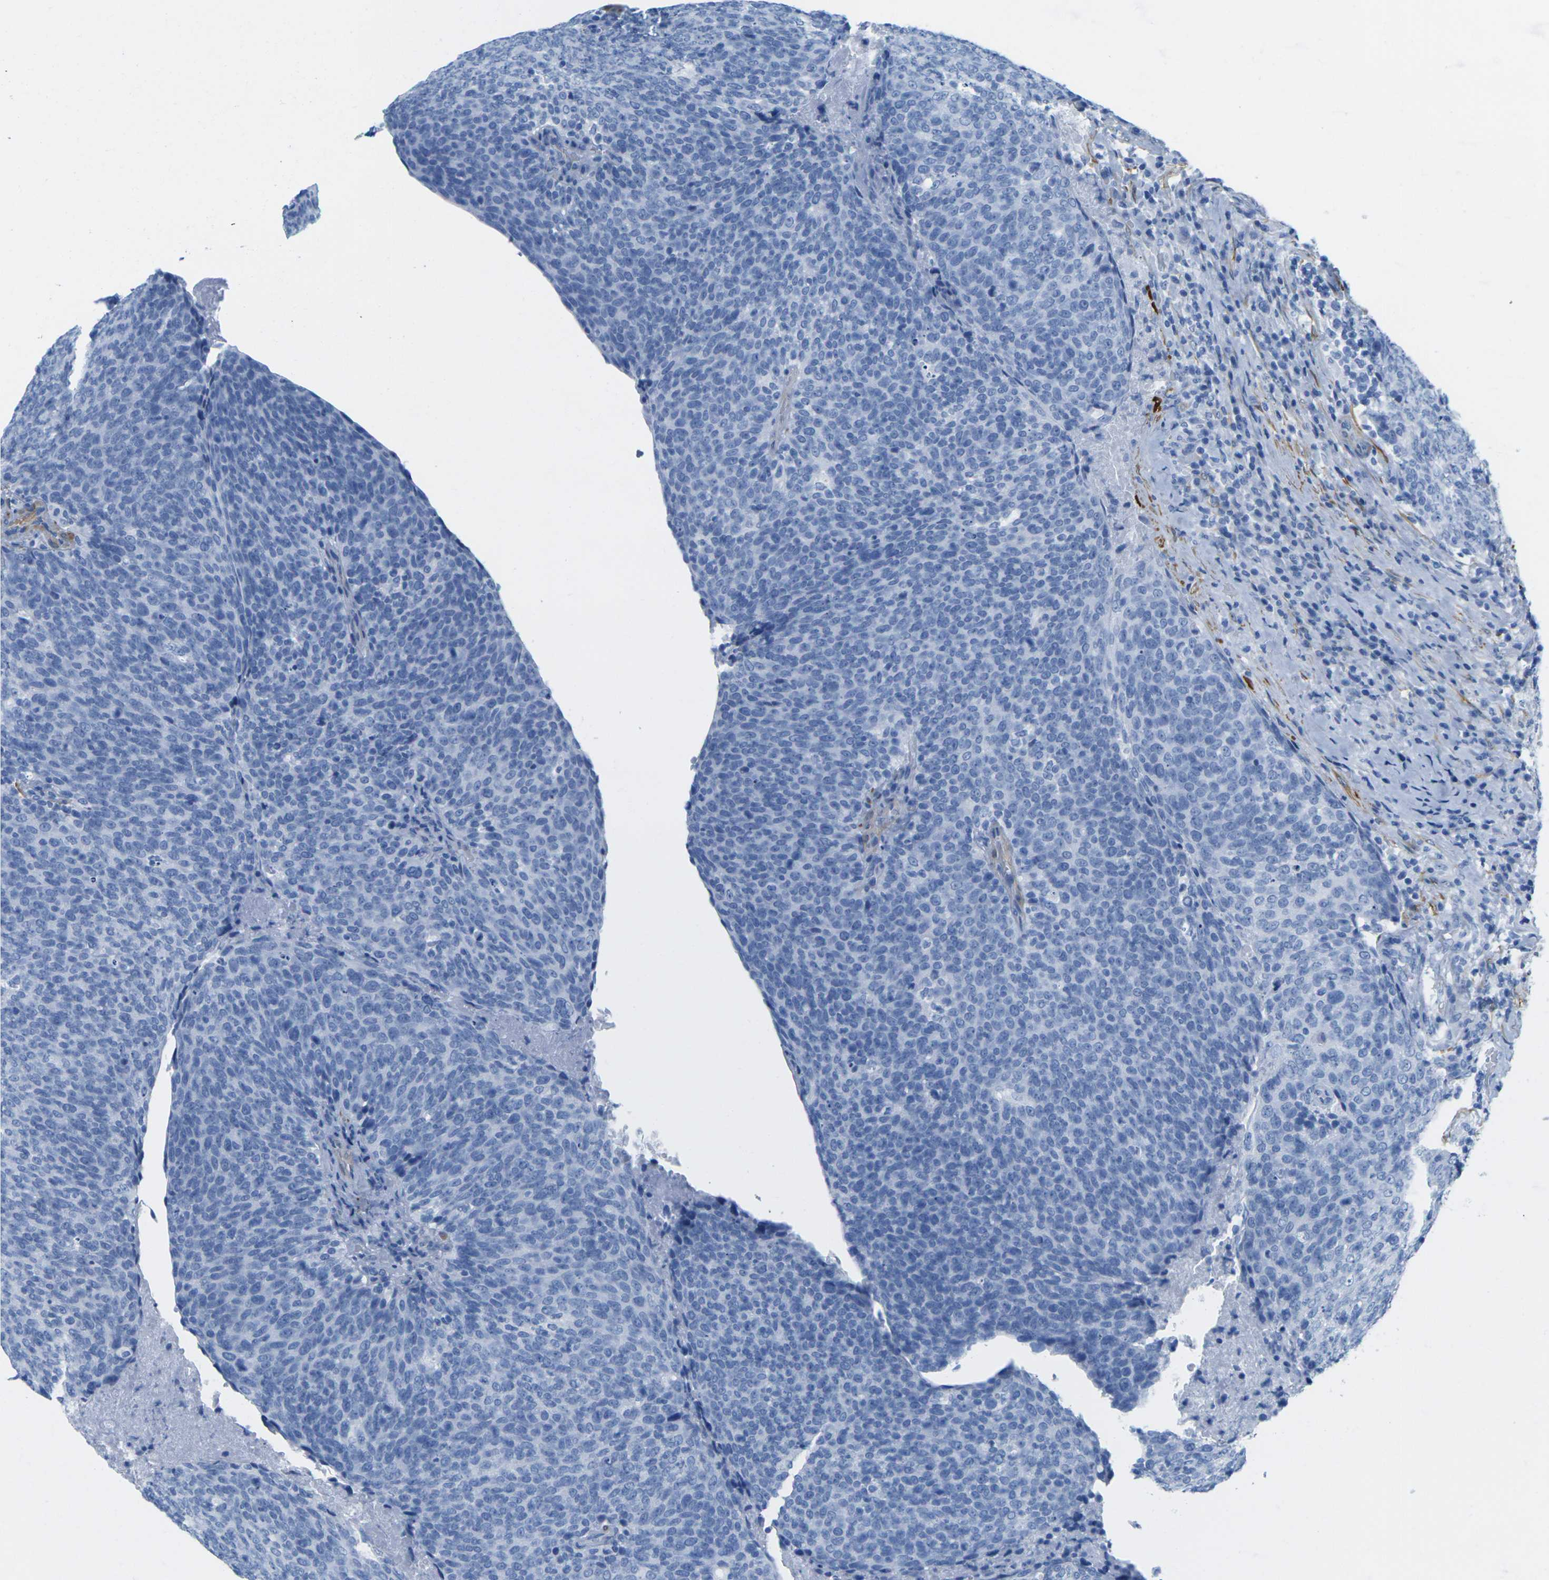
{"staining": {"intensity": "negative", "quantity": "none", "location": "none"}, "tissue": "head and neck cancer", "cell_type": "Tumor cells", "image_type": "cancer", "snomed": [{"axis": "morphology", "description": "Squamous cell carcinoma, NOS"}, {"axis": "morphology", "description": "Squamous cell carcinoma, metastatic, NOS"}, {"axis": "topography", "description": "Lymph node"}, {"axis": "topography", "description": "Head-Neck"}], "caption": "This is a histopathology image of immunohistochemistry staining of head and neck metastatic squamous cell carcinoma, which shows no expression in tumor cells.", "gene": "CNN1", "patient": {"sex": "male", "age": 62}}